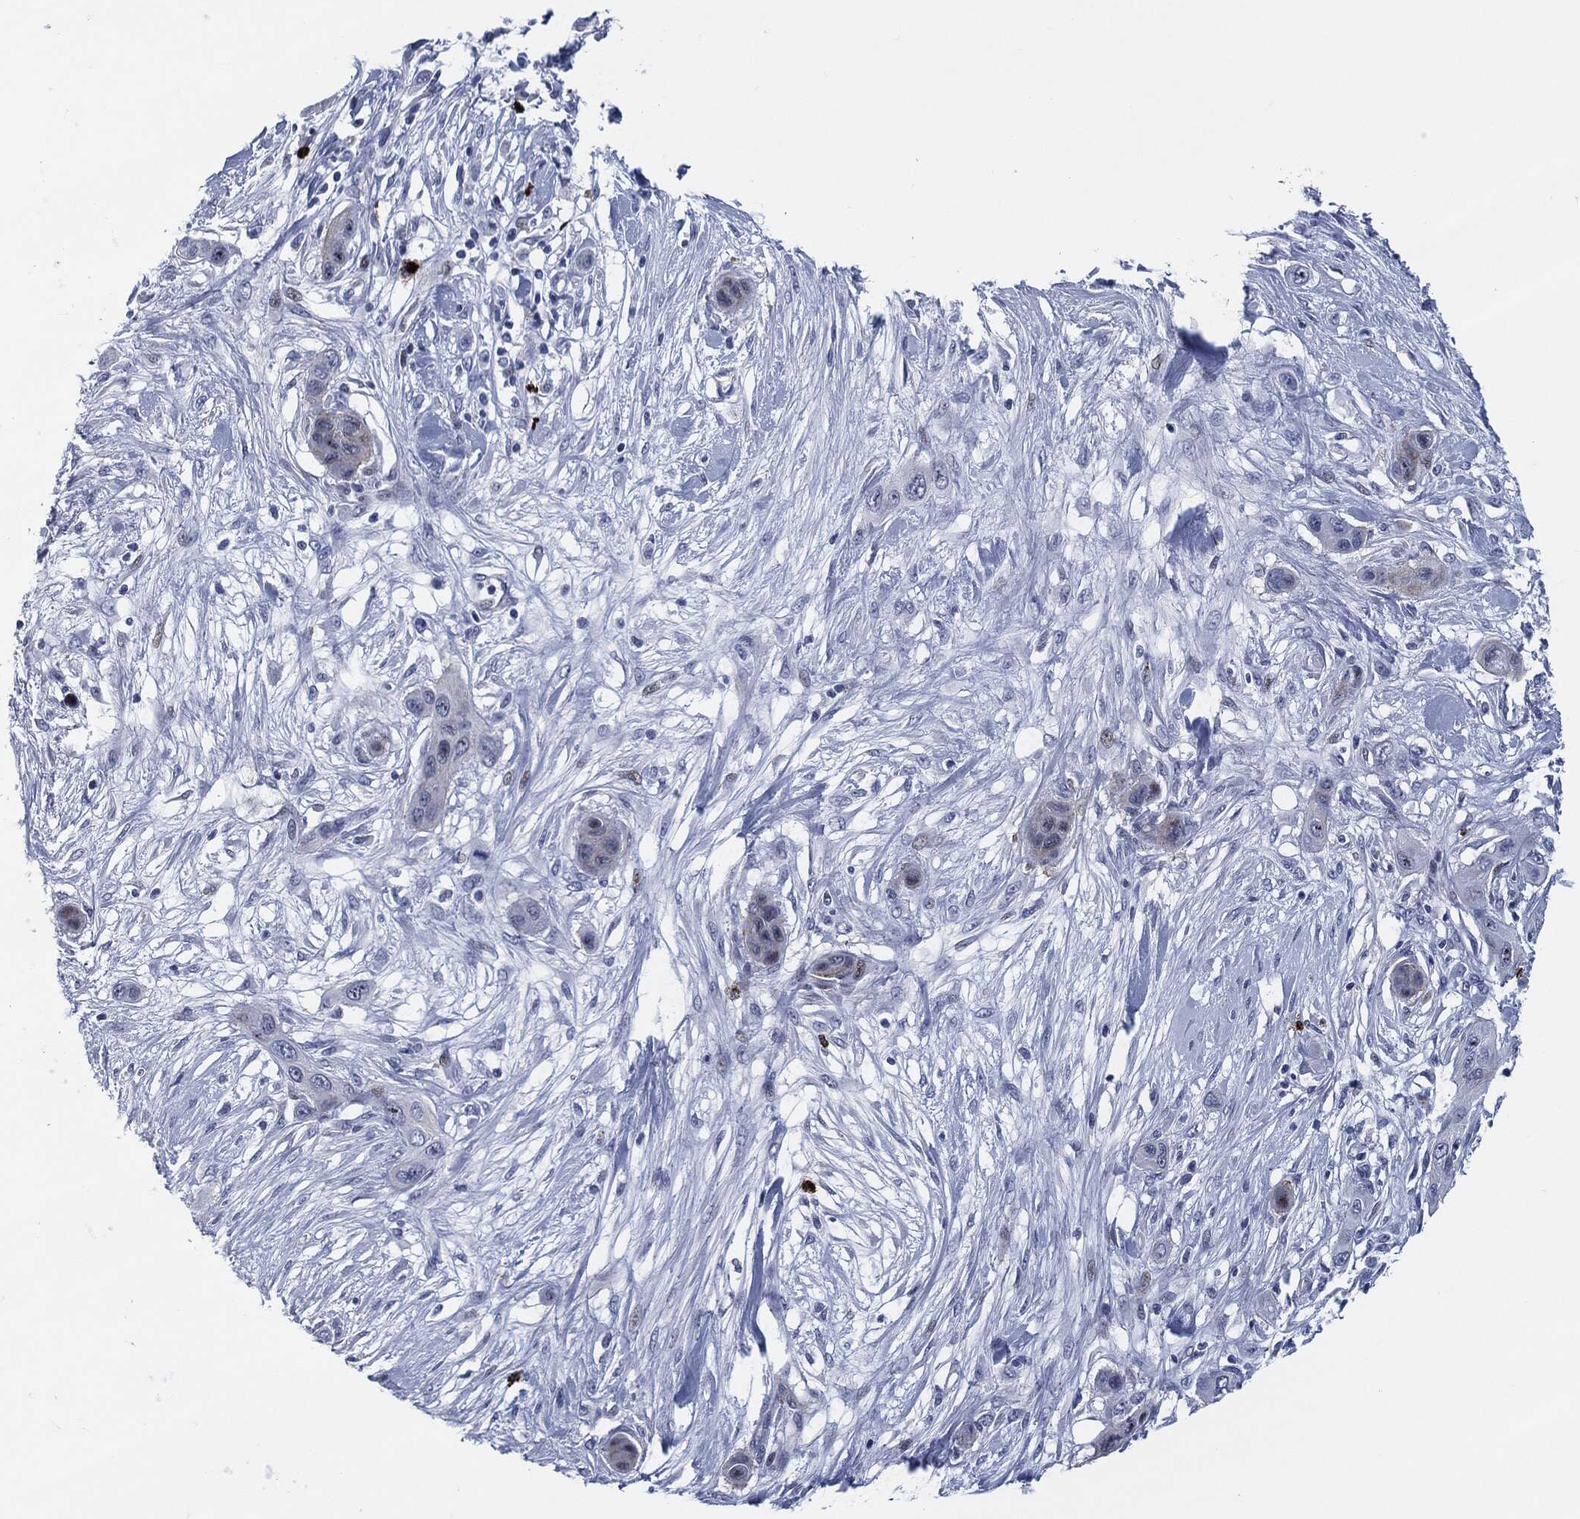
{"staining": {"intensity": "negative", "quantity": "none", "location": "none"}, "tissue": "skin cancer", "cell_type": "Tumor cells", "image_type": "cancer", "snomed": [{"axis": "morphology", "description": "Squamous cell carcinoma, NOS"}, {"axis": "topography", "description": "Skin"}], "caption": "IHC of skin cancer displays no positivity in tumor cells. Nuclei are stained in blue.", "gene": "MPO", "patient": {"sex": "male", "age": 79}}